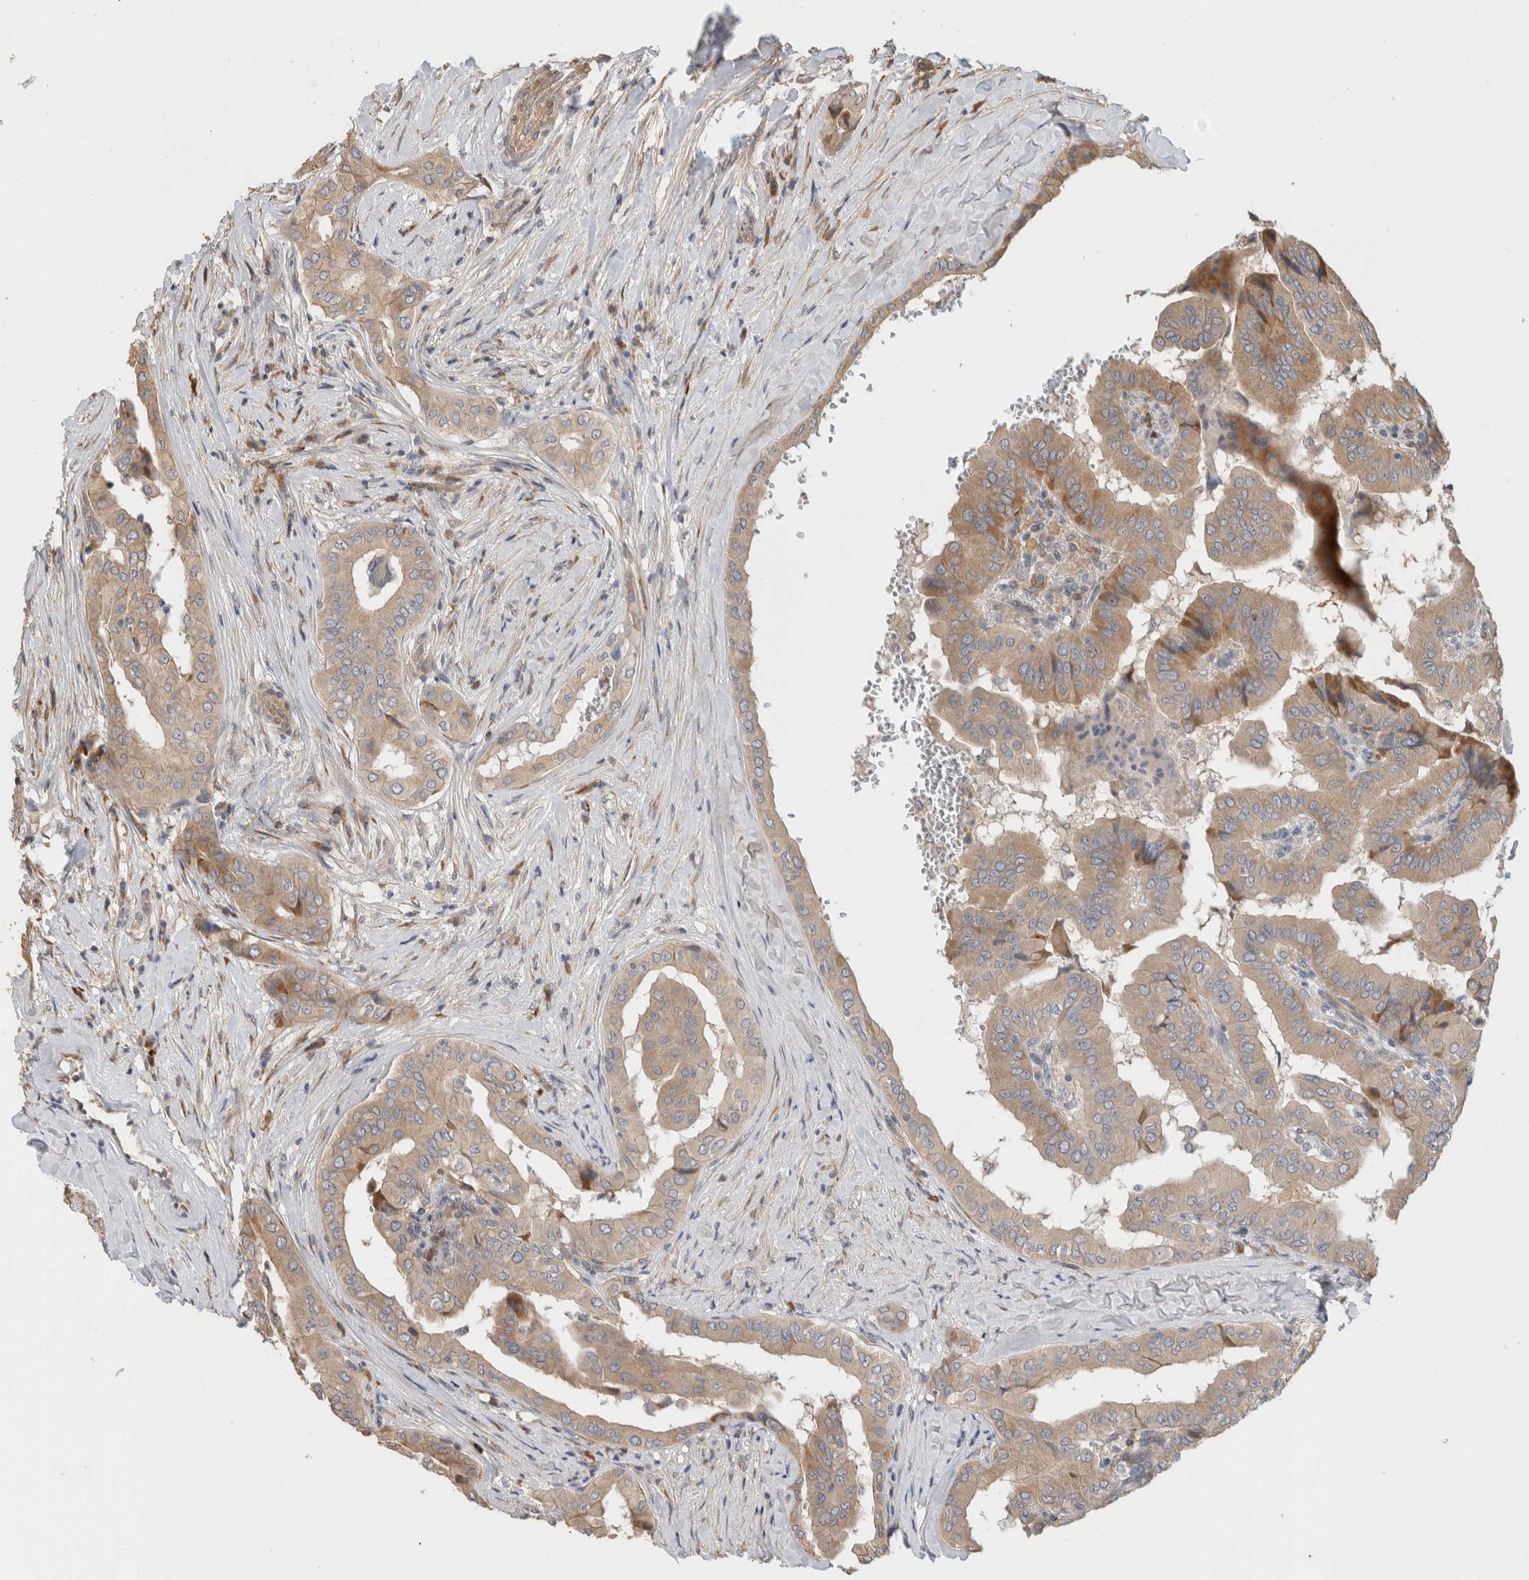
{"staining": {"intensity": "moderate", "quantity": ">75%", "location": "cytoplasmic/membranous"}, "tissue": "thyroid cancer", "cell_type": "Tumor cells", "image_type": "cancer", "snomed": [{"axis": "morphology", "description": "Papillary adenocarcinoma, NOS"}, {"axis": "topography", "description": "Thyroid gland"}], "caption": "A photomicrograph of thyroid papillary adenocarcinoma stained for a protein shows moderate cytoplasmic/membranous brown staining in tumor cells.", "gene": "PCDHB15", "patient": {"sex": "male", "age": 33}}